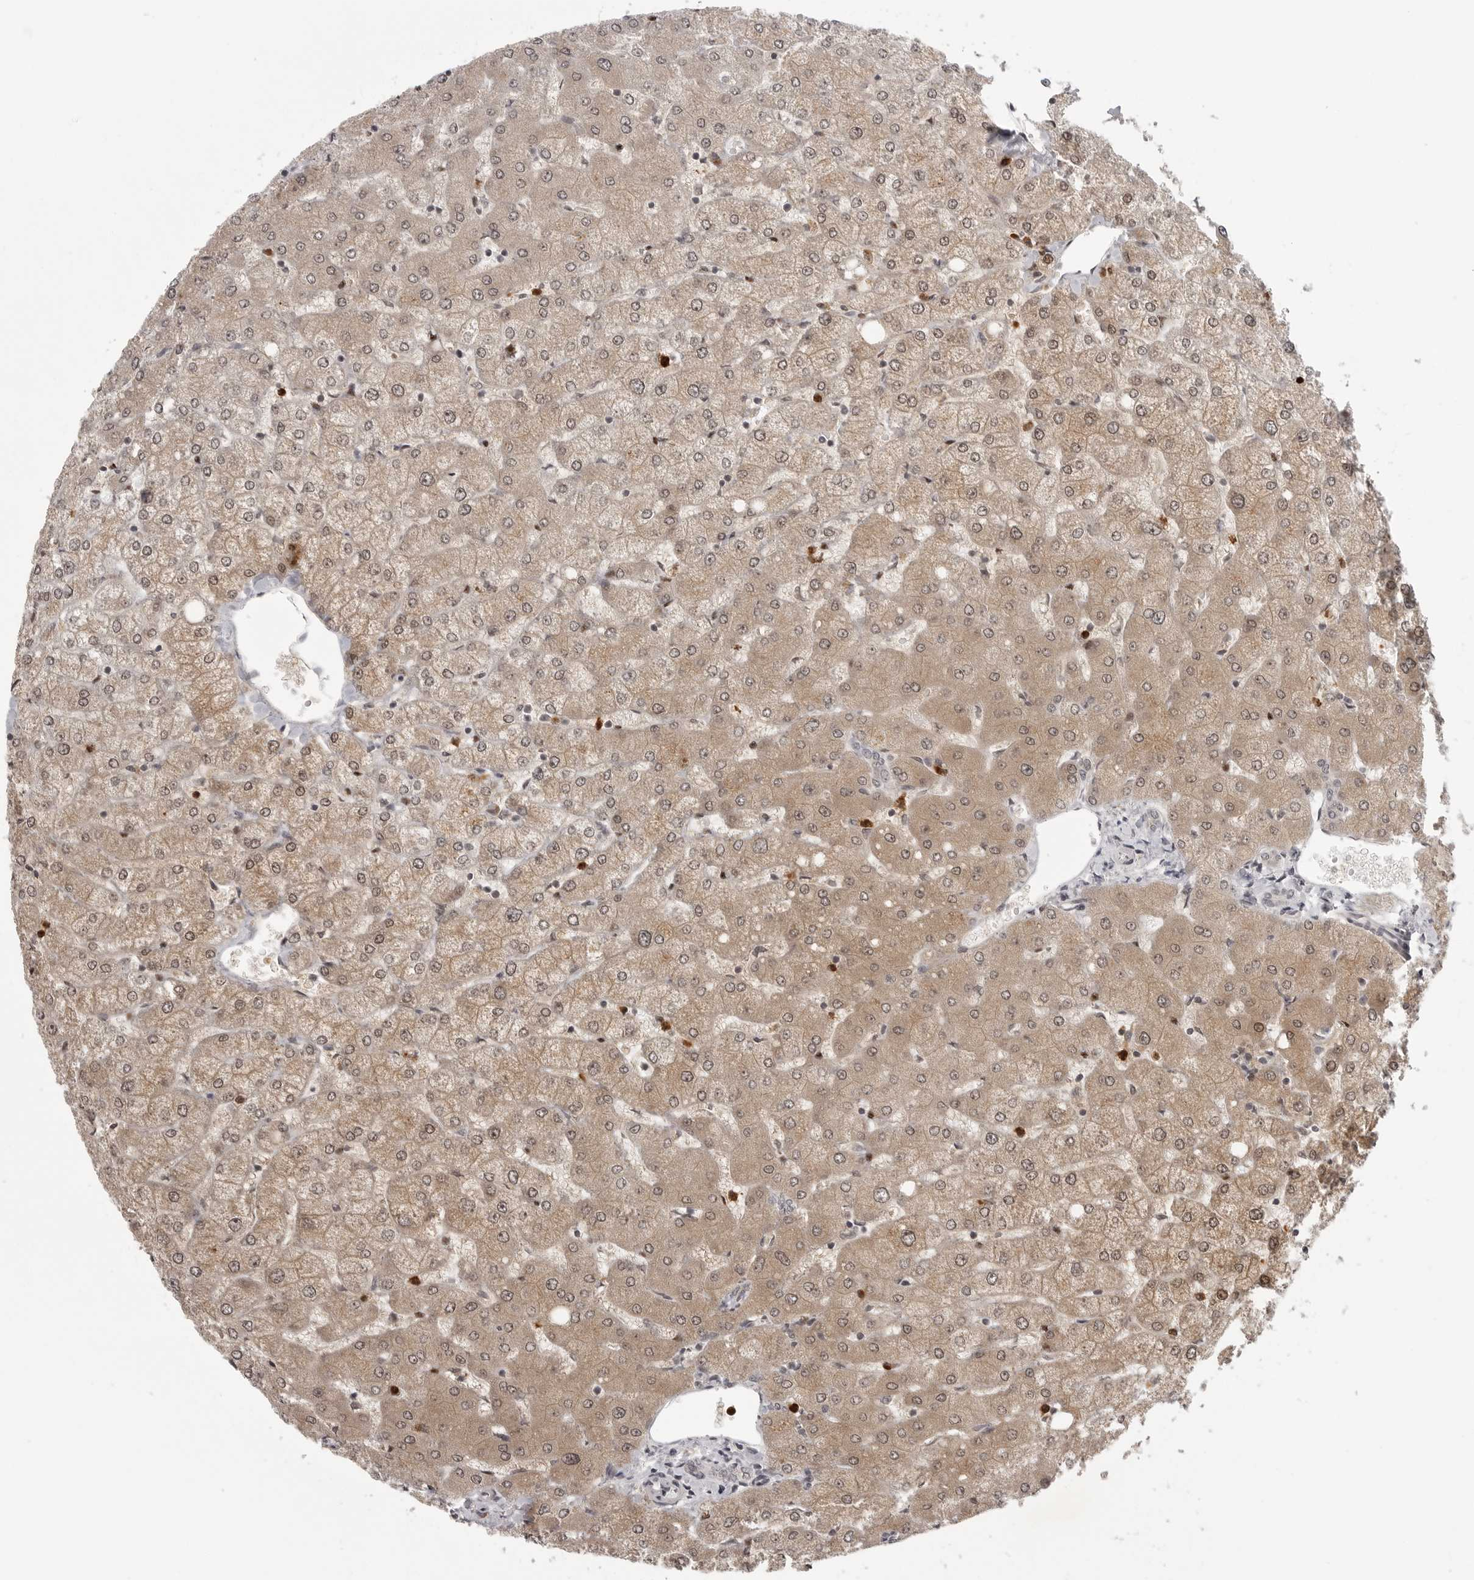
{"staining": {"intensity": "weak", "quantity": "25%-75%", "location": "cytoplasmic/membranous"}, "tissue": "liver", "cell_type": "Cholangiocytes", "image_type": "normal", "snomed": [{"axis": "morphology", "description": "Normal tissue, NOS"}, {"axis": "topography", "description": "Liver"}], "caption": "Liver stained for a protein (brown) shows weak cytoplasmic/membranous positive expression in approximately 25%-75% of cholangiocytes.", "gene": "PEG3", "patient": {"sex": "female", "age": 54}}